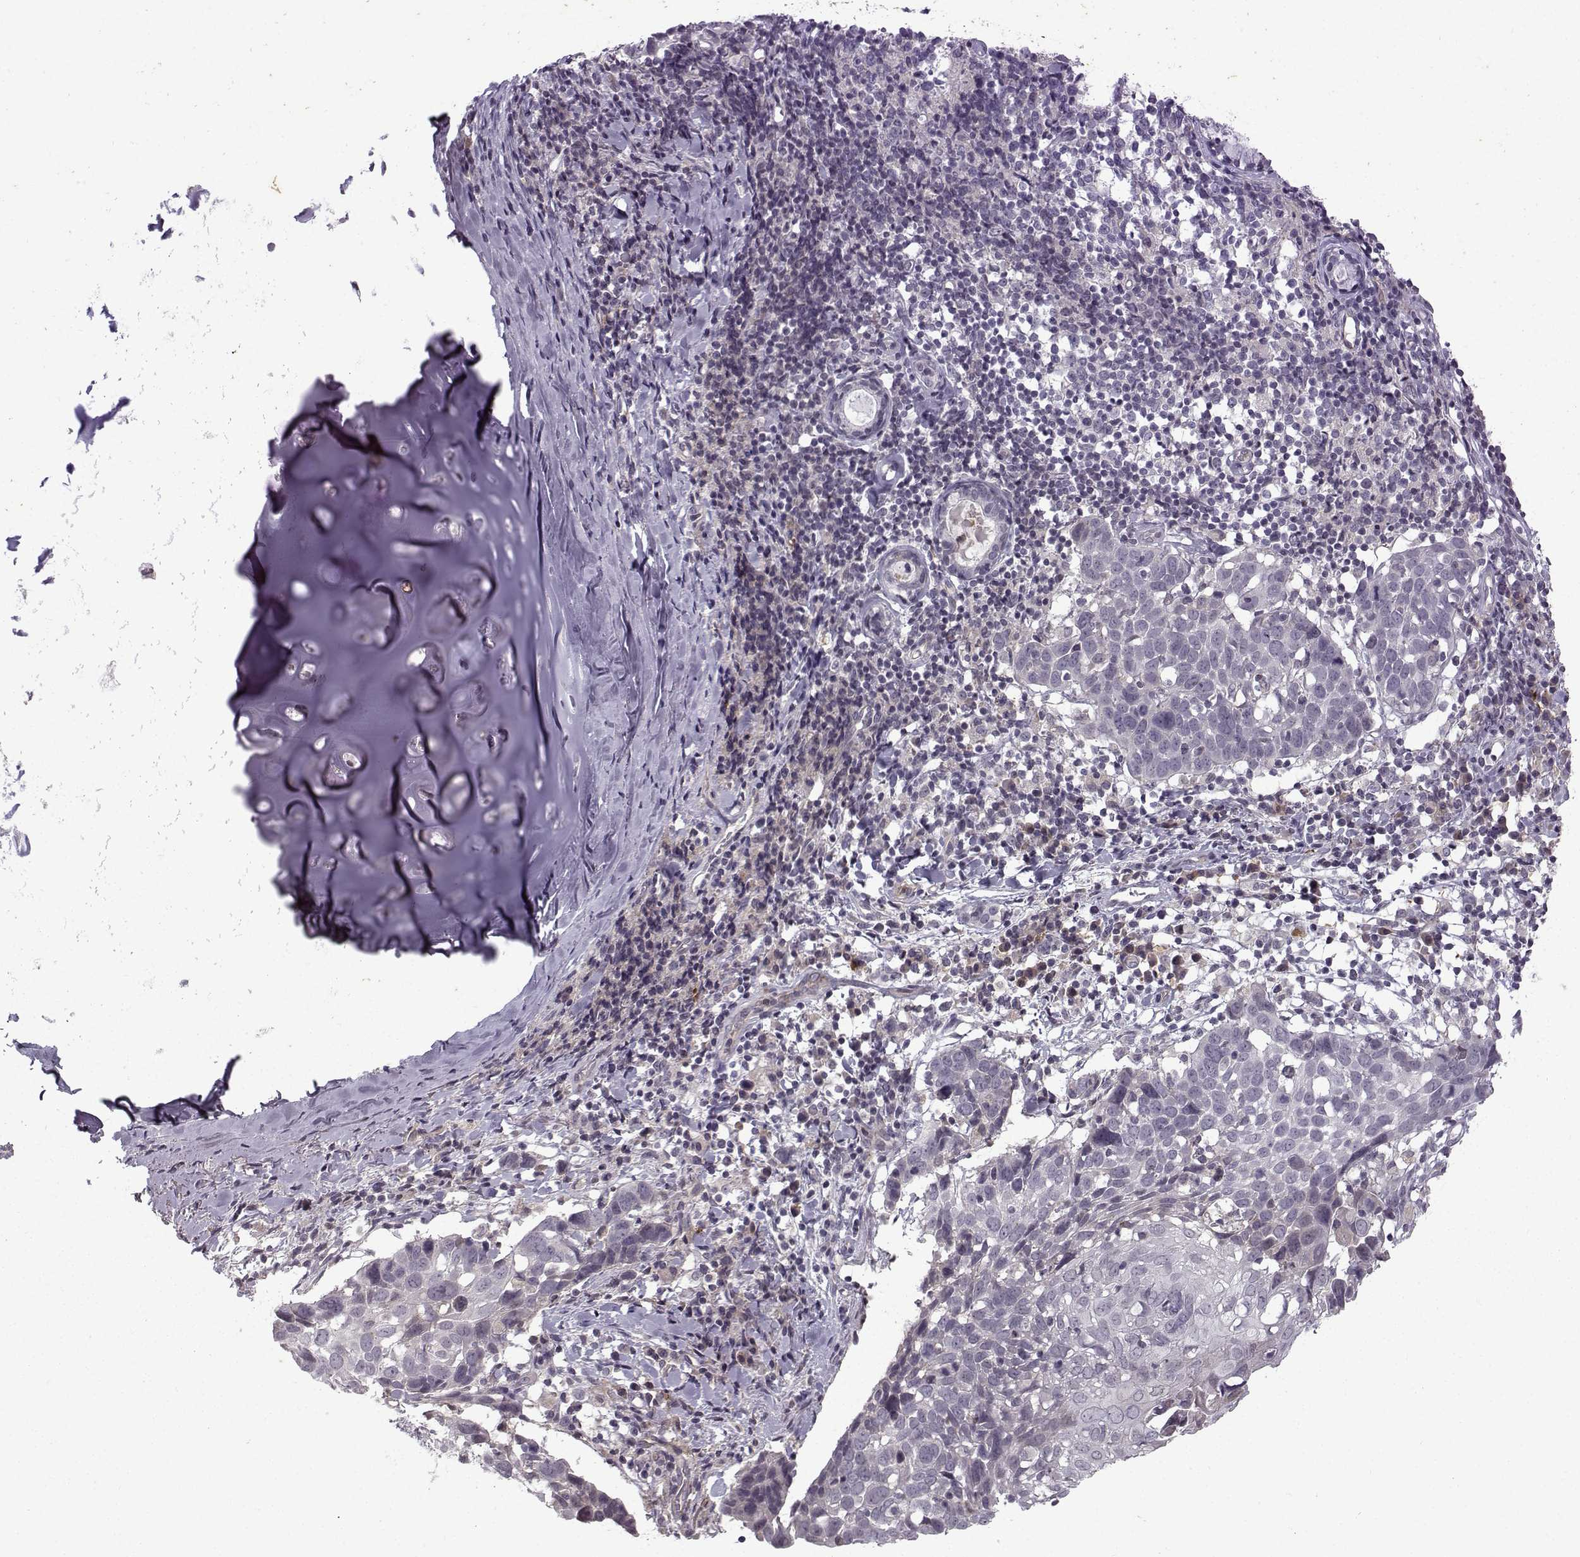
{"staining": {"intensity": "negative", "quantity": "none", "location": "none"}, "tissue": "lung cancer", "cell_type": "Tumor cells", "image_type": "cancer", "snomed": [{"axis": "morphology", "description": "Squamous cell carcinoma, NOS"}, {"axis": "topography", "description": "Lung"}], "caption": "Immunohistochemistry of human lung cancer (squamous cell carcinoma) shows no positivity in tumor cells.", "gene": "OPRD1", "patient": {"sex": "male", "age": 57}}